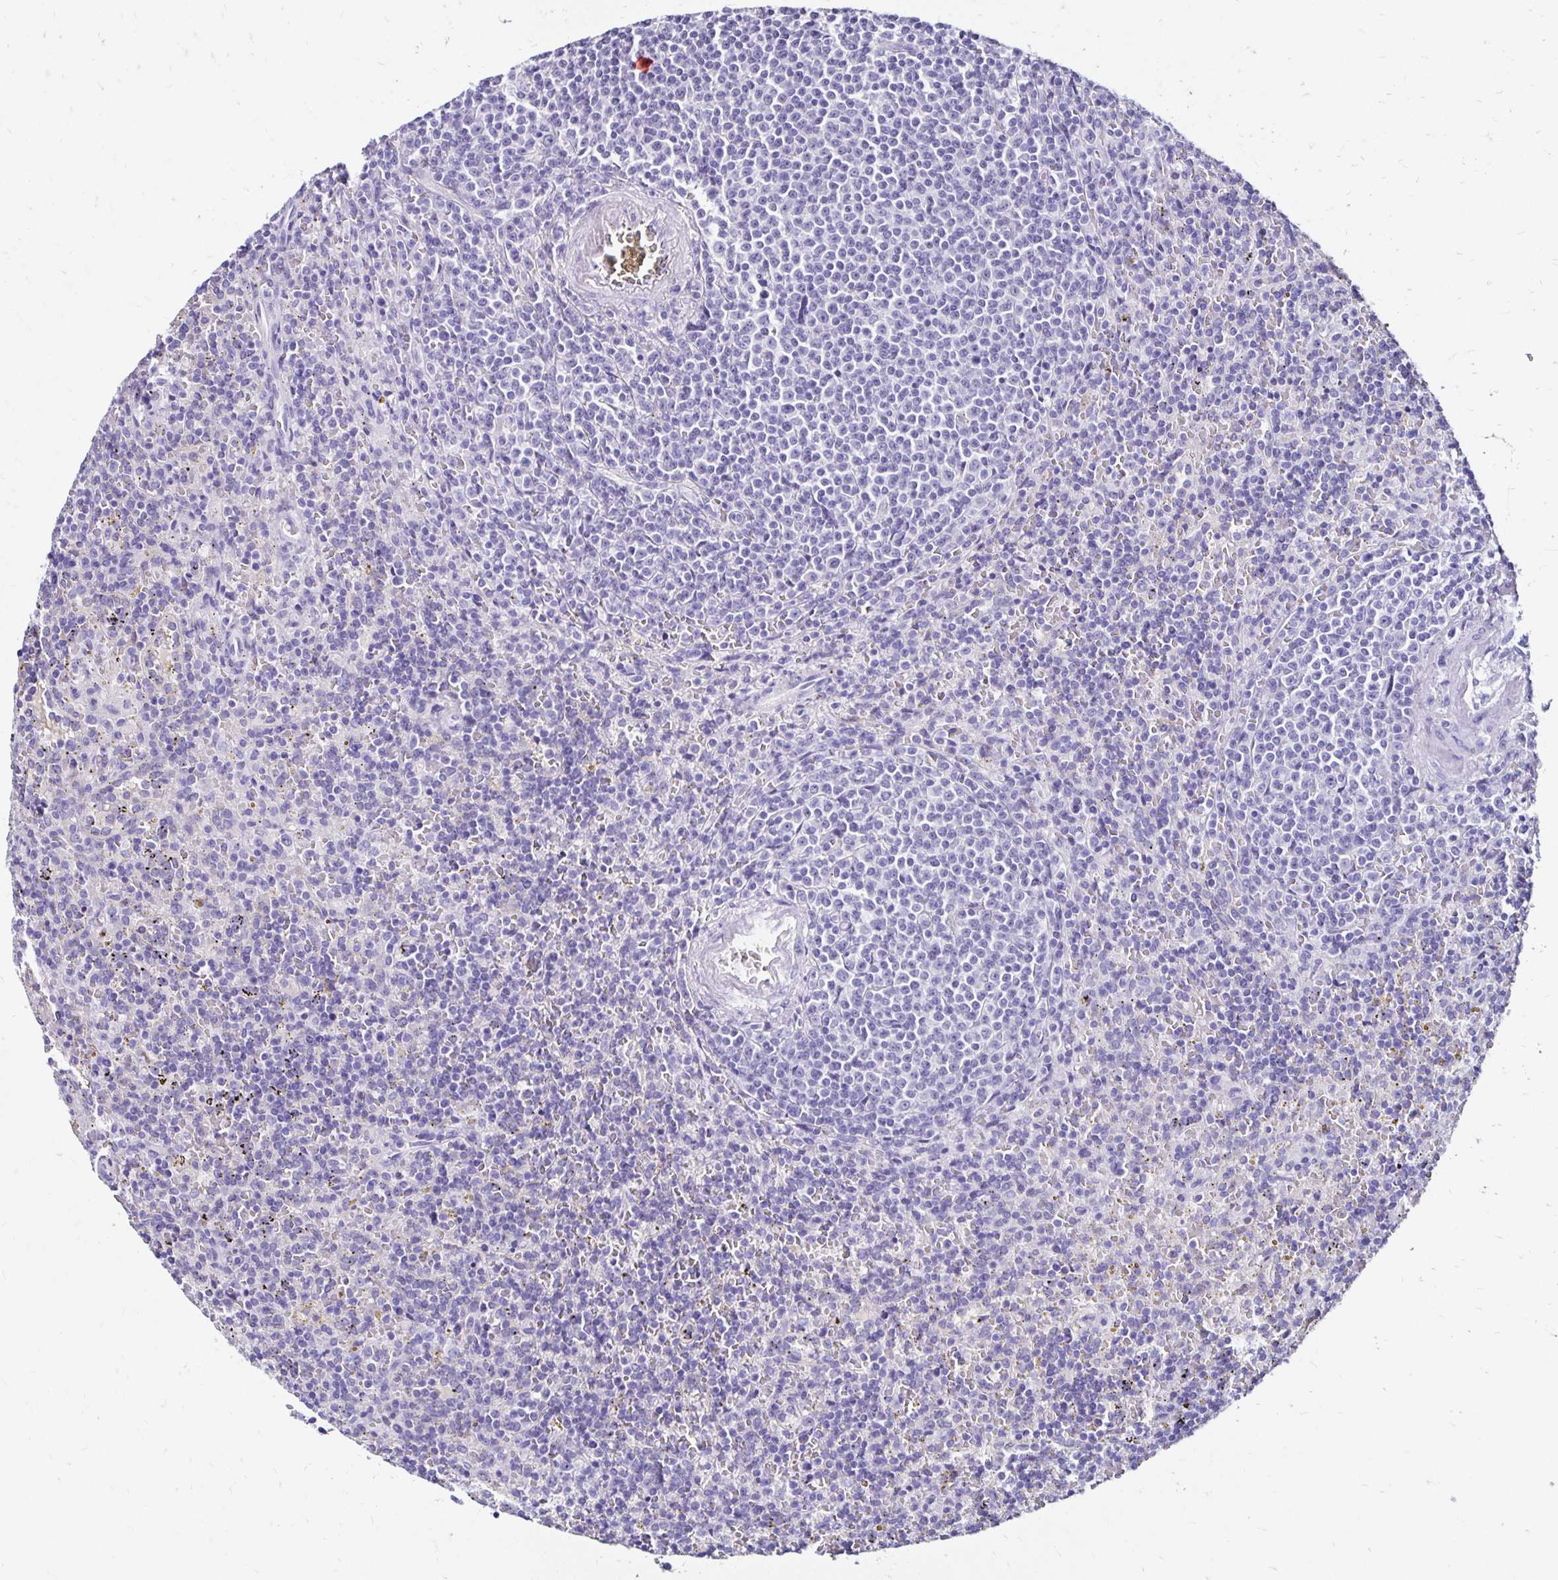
{"staining": {"intensity": "negative", "quantity": "none", "location": "none"}, "tissue": "lymphoma", "cell_type": "Tumor cells", "image_type": "cancer", "snomed": [{"axis": "morphology", "description": "Malignant lymphoma, non-Hodgkin's type, Low grade"}, {"axis": "topography", "description": "Spleen"}], "caption": "Lymphoma was stained to show a protein in brown. There is no significant staining in tumor cells.", "gene": "KCNT1", "patient": {"sex": "male", "age": 67}}